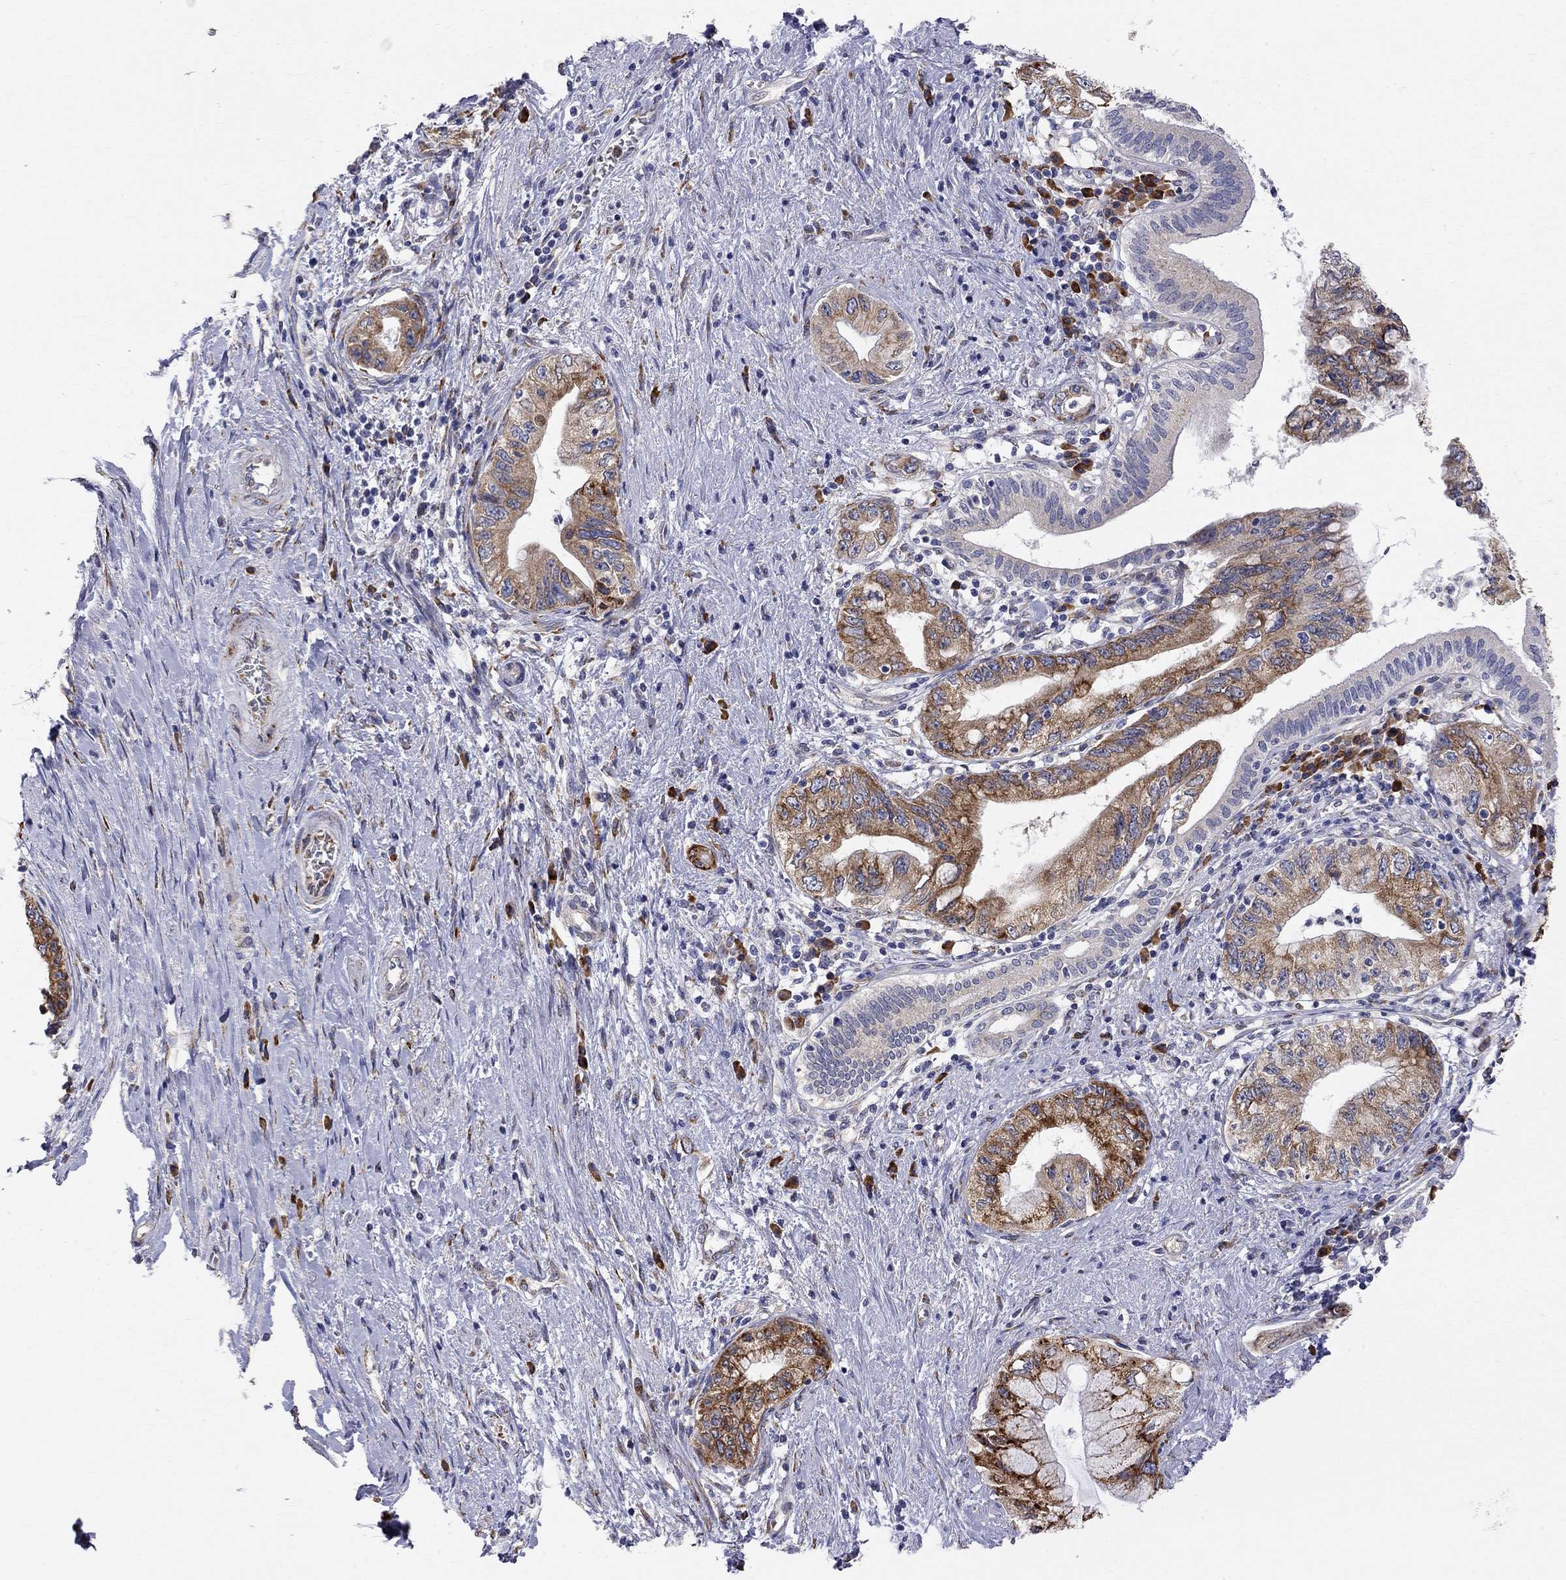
{"staining": {"intensity": "strong", "quantity": "<25%", "location": "cytoplasmic/membranous"}, "tissue": "pancreatic cancer", "cell_type": "Tumor cells", "image_type": "cancer", "snomed": [{"axis": "morphology", "description": "Adenocarcinoma, NOS"}, {"axis": "topography", "description": "Pancreas"}], "caption": "Tumor cells display medium levels of strong cytoplasmic/membranous expression in approximately <25% of cells in human pancreatic cancer (adenocarcinoma).", "gene": "CASTOR1", "patient": {"sex": "female", "age": 73}}